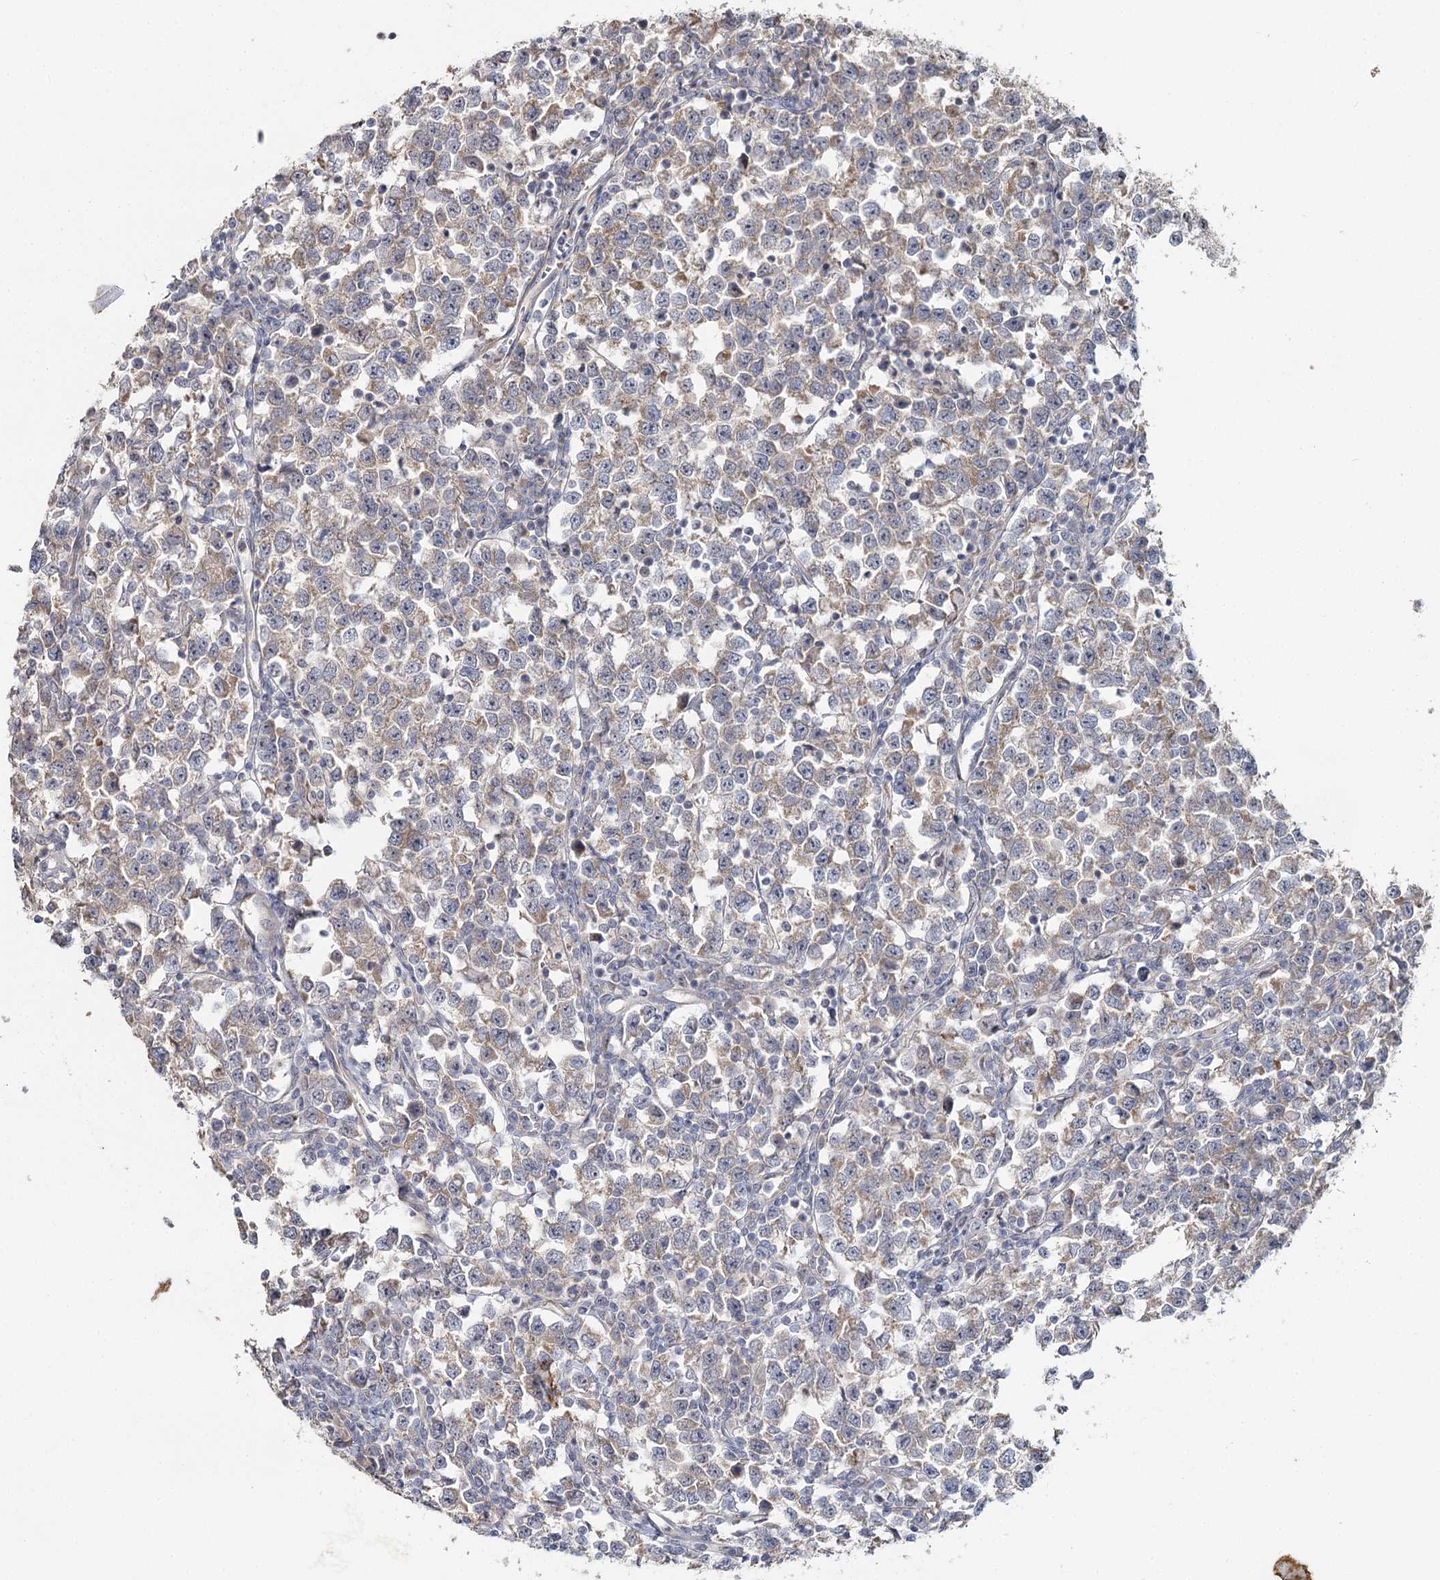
{"staining": {"intensity": "weak", "quantity": ">75%", "location": "cytoplasmic/membranous"}, "tissue": "testis cancer", "cell_type": "Tumor cells", "image_type": "cancer", "snomed": [{"axis": "morphology", "description": "Normal tissue, NOS"}, {"axis": "morphology", "description": "Seminoma, NOS"}, {"axis": "topography", "description": "Testis"}], "caption": "Immunohistochemistry (IHC) image of neoplastic tissue: human testis cancer (seminoma) stained using IHC reveals low levels of weak protein expression localized specifically in the cytoplasmic/membranous of tumor cells, appearing as a cytoplasmic/membranous brown color.", "gene": "ANGPTL5", "patient": {"sex": "male", "age": 43}}